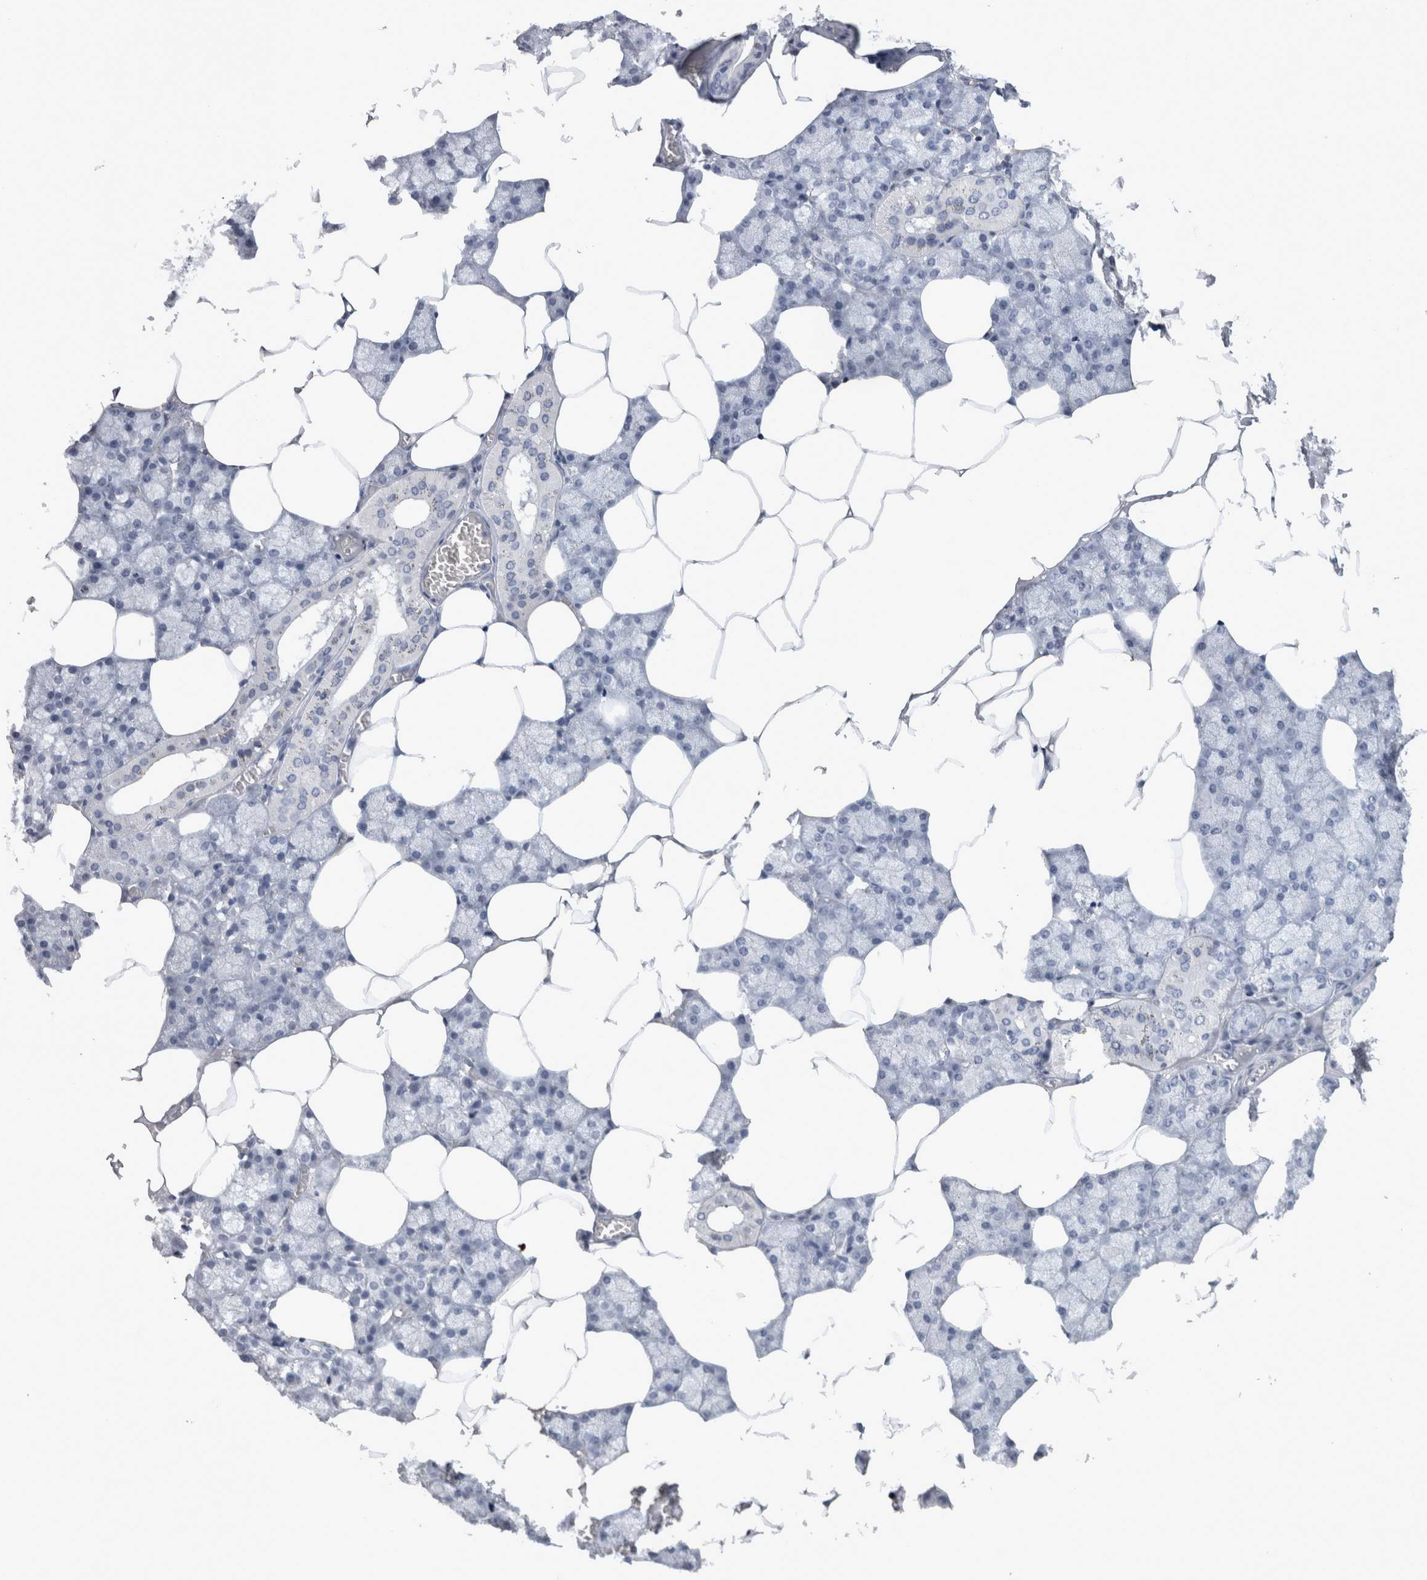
{"staining": {"intensity": "negative", "quantity": "none", "location": "none"}, "tissue": "salivary gland", "cell_type": "Glandular cells", "image_type": "normal", "snomed": [{"axis": "morphology", "description": "Normal tissue, NOS"}, {"axis": "topography", "description": "Salivary gland"}], "caption": "Histopathology image shows no significant protein staining in glandular cells of normal salivary gland.", "gene": "PAX5", "patient": {"sex": "male", "age": 62}}